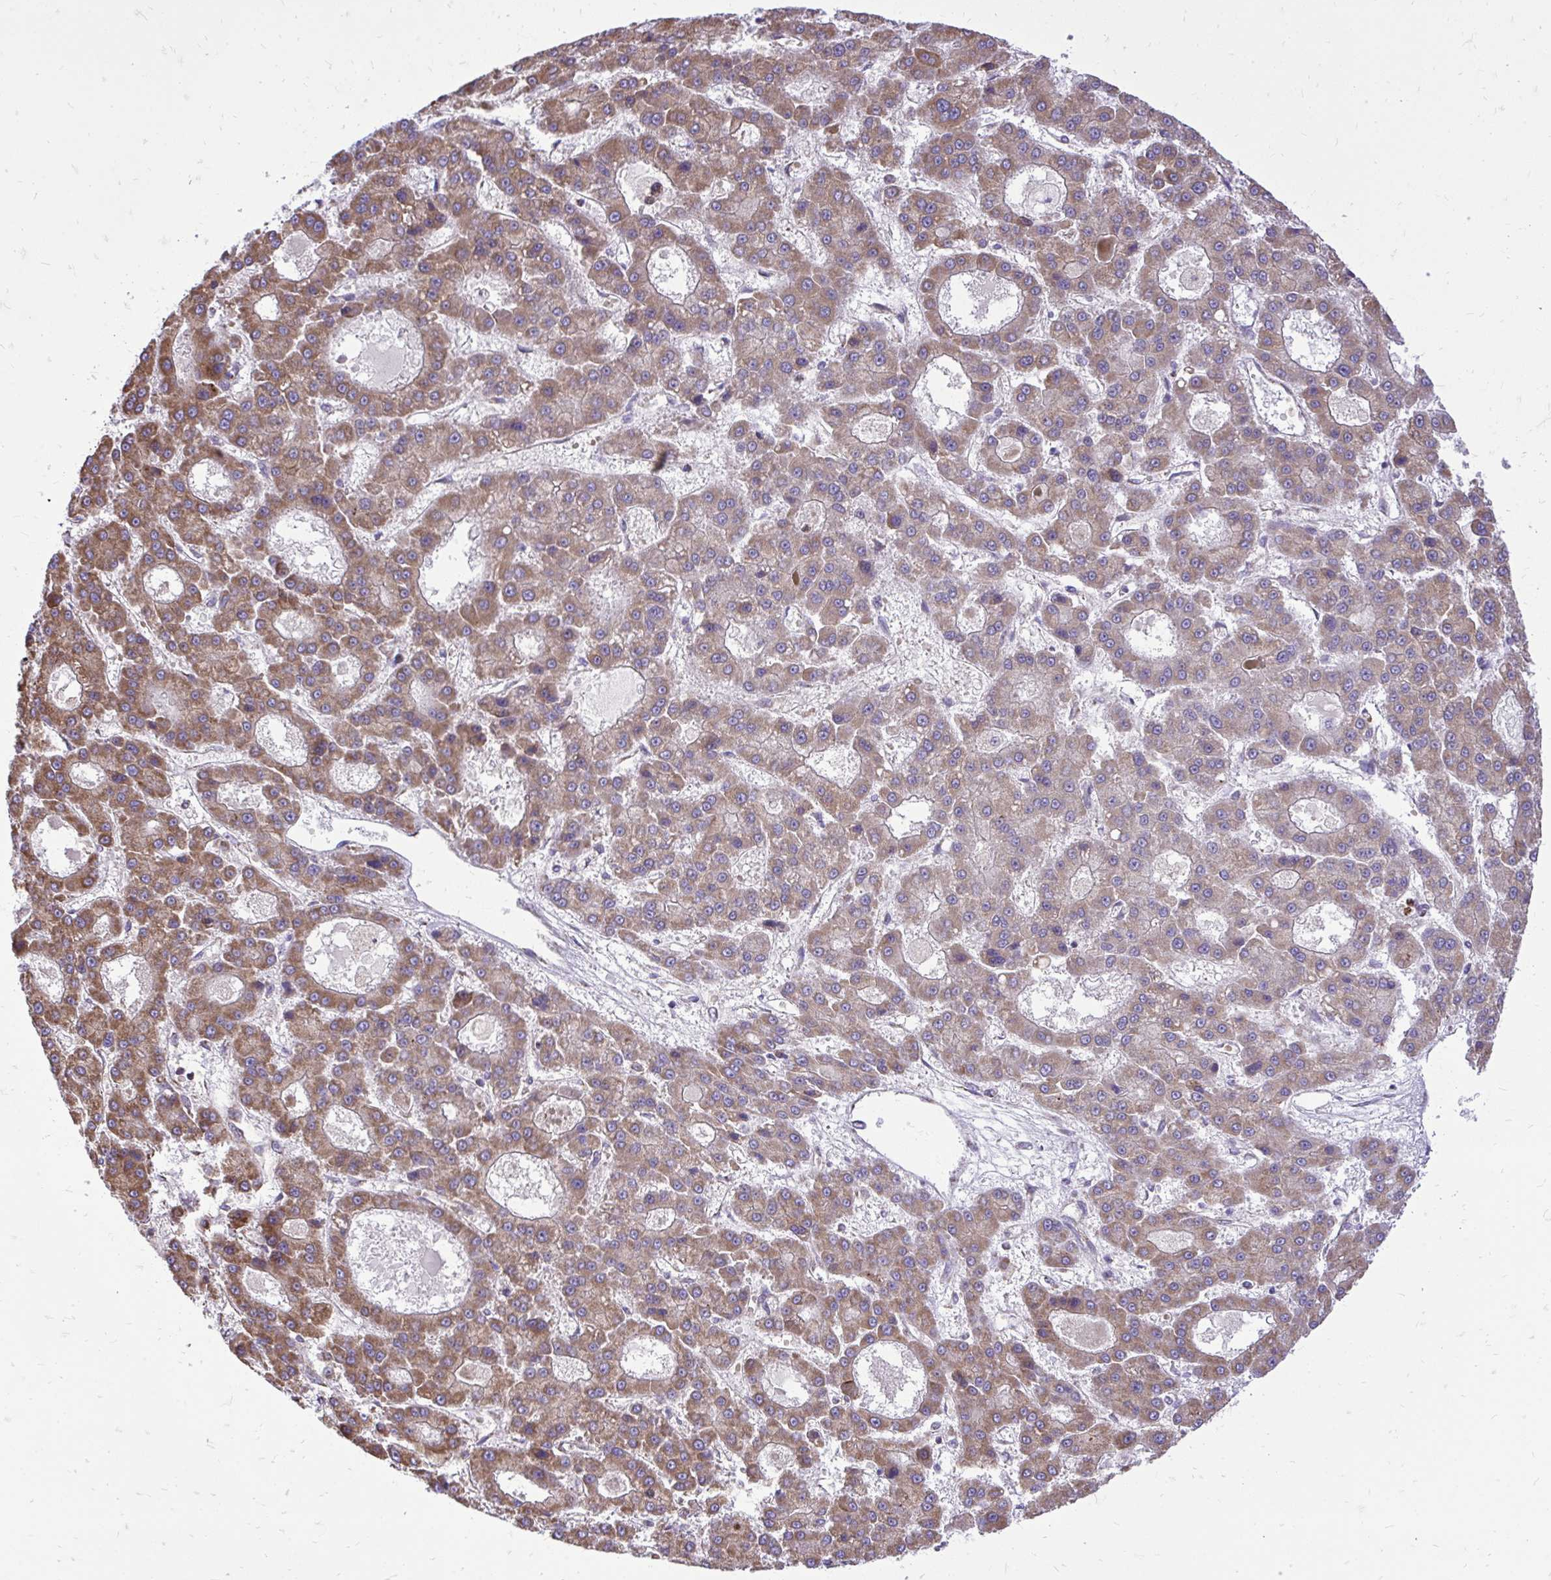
{"staining": {"intensity": "moderate", "quantity": ">75%", "location": "cytoplasmic/membranous"}, "tissue": "liver cancer", "cell_type": "Tumor cells", "image_type": "cancer", "snomed": [{"axis": "morphology", "description": "Carcinoma, Hepatocellular, NOS"}, {"axis": "topography", "description": "Liver"}], "caption": "There is medium levels of moderate cytoplasmic/membranous staining in tumor cells of liver cancer, as demonstrated by immunohistochemical staining (brown color).", "gene": "UBE2C", "patient": {"sex": "male", "age": 70}}